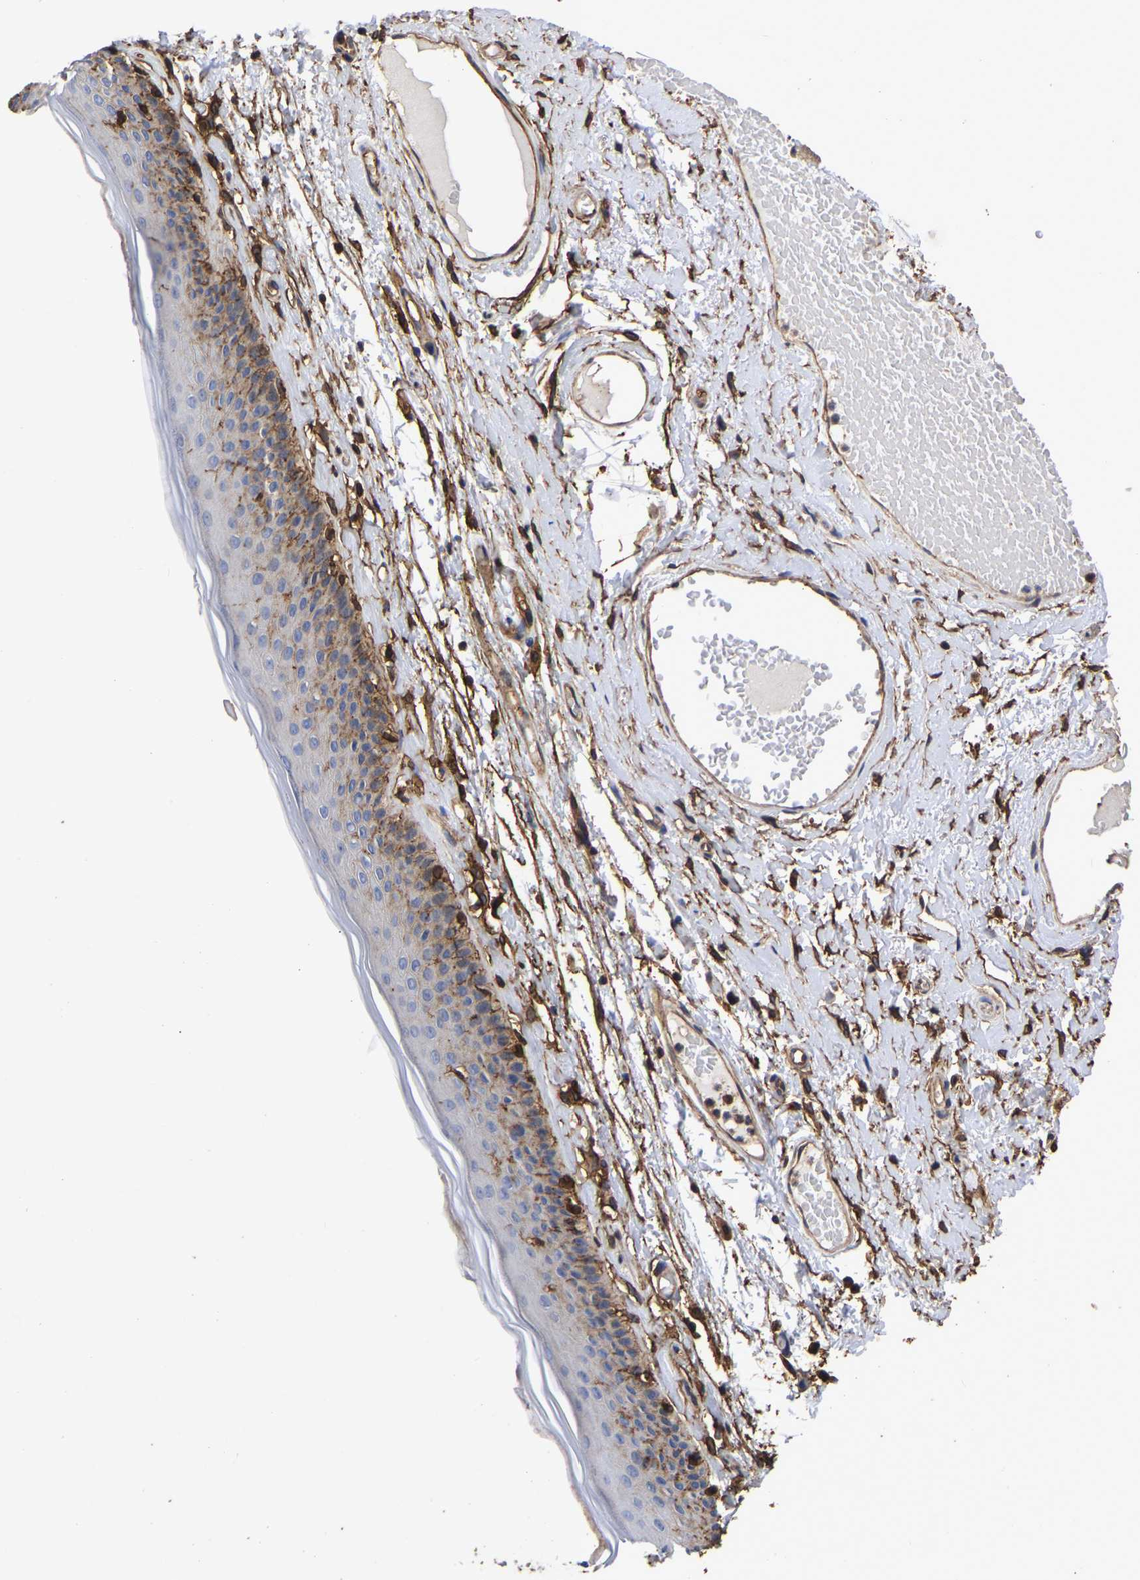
{"staining": {"intensity": "moderate", "quantity": "<25%", "location": "cytoplasmic/membranous"}, "tissue": "skin", "cell_type": "Epidermal cells", "image_type": "normal", "snomed": [{"axis": "morphology", "description": "Normal tissue, NOS"}, {"axis": "topography", "description": "Vulva"}], "caption": "An image of human skin stained for a protein shows moderate cytoplasmic/membranous brown staining in epidermal cells.", "gene": "LIF", "patient": {"sex": "female", "age": 73}}